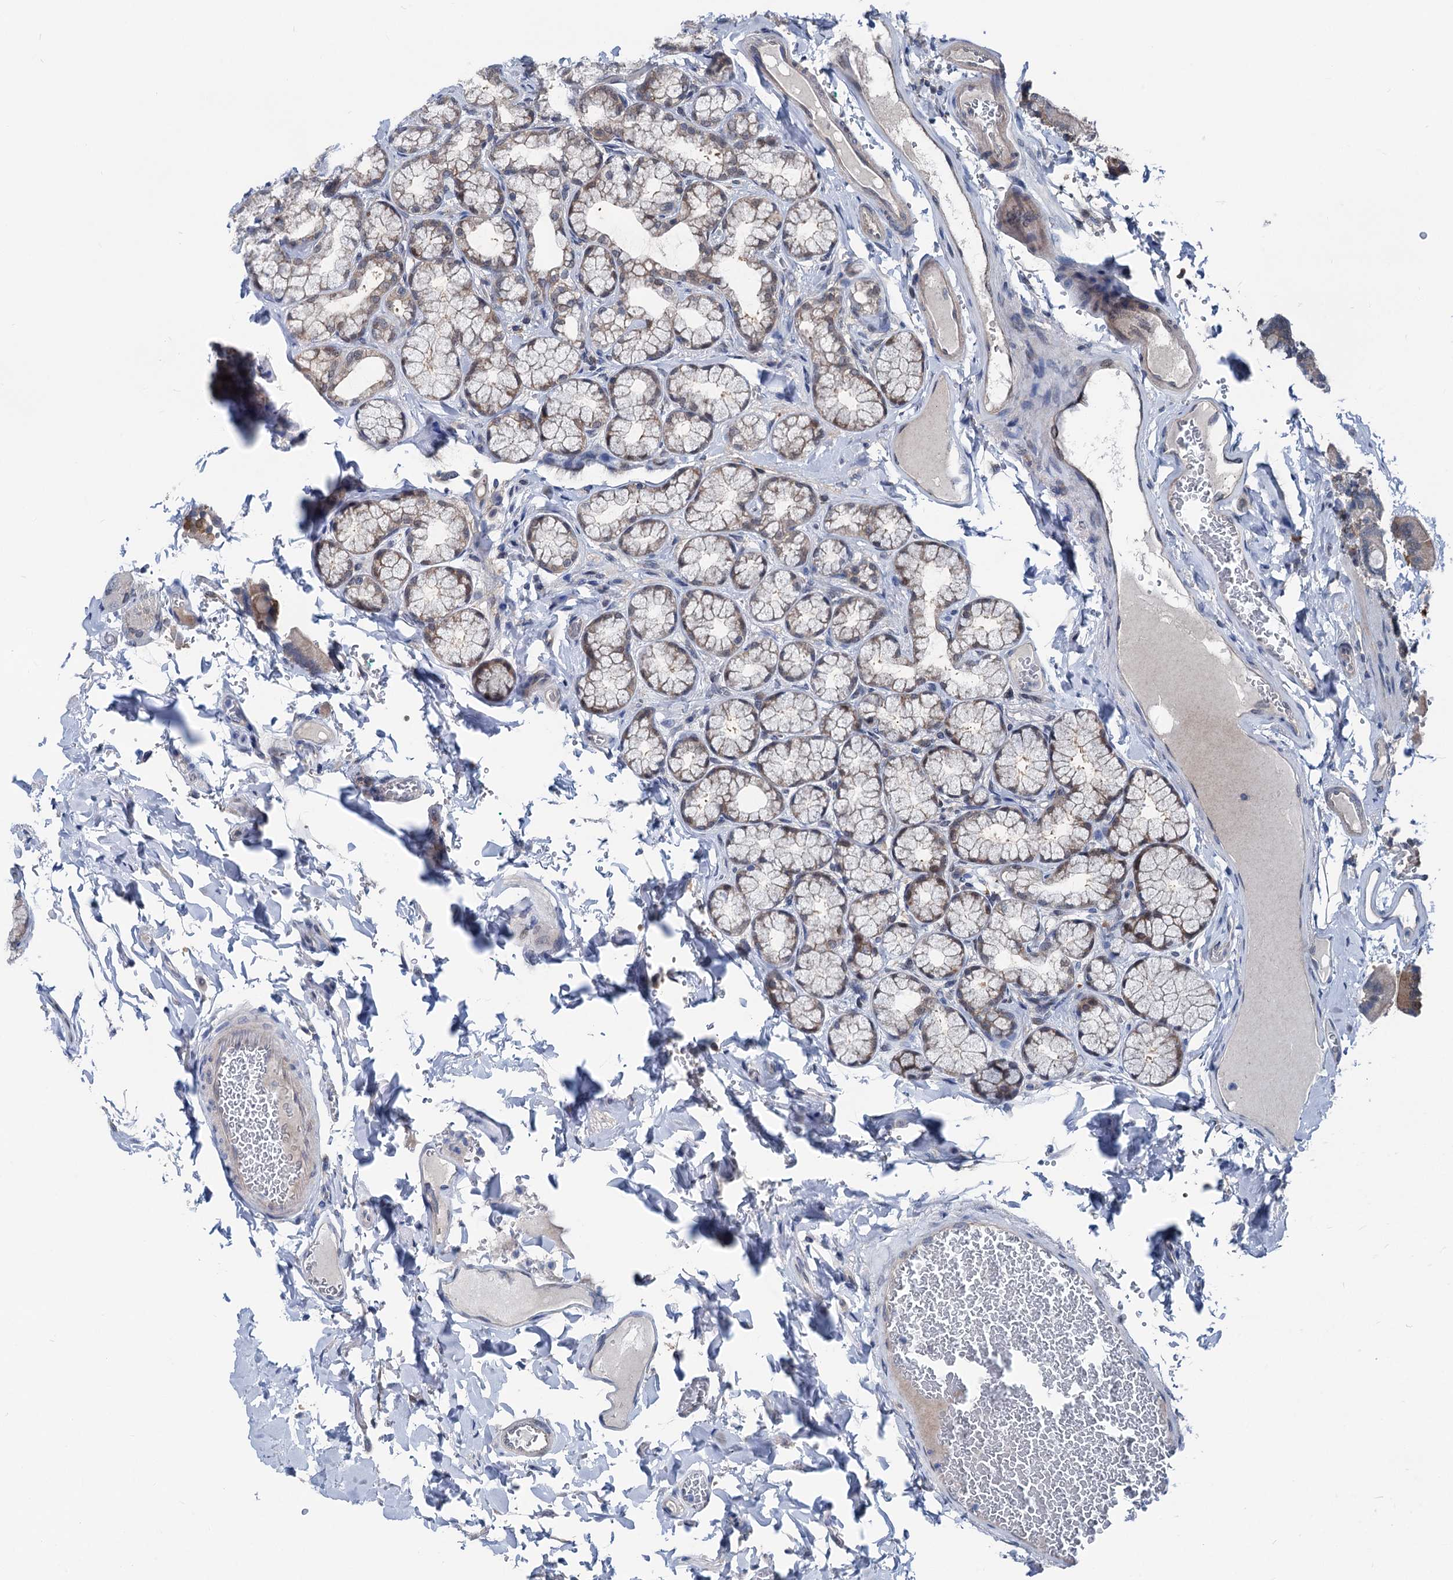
{"staining": {"intensity": "moderate", "quantity": "25%-75%", "location": "cytoplasmic/membranous"}, "tissue": "duodenum", "cell_type": "Glandular cells", "image_type": "normal", "snomed": [{"axis": "morphology", "description": "Normal tissue, NOS"}, {"axis": "topography", "description": "Duodenum"}], "caption": "IHC photomicrograph of unremarkable duodenum stained for a protein (brown), which displays medium levels of moderate cytoplasmic/membranous expression in approximately 25%-75% of glandular cells.", "gene": "GLO1", "patient": {"sex": "female", "age": 62}}